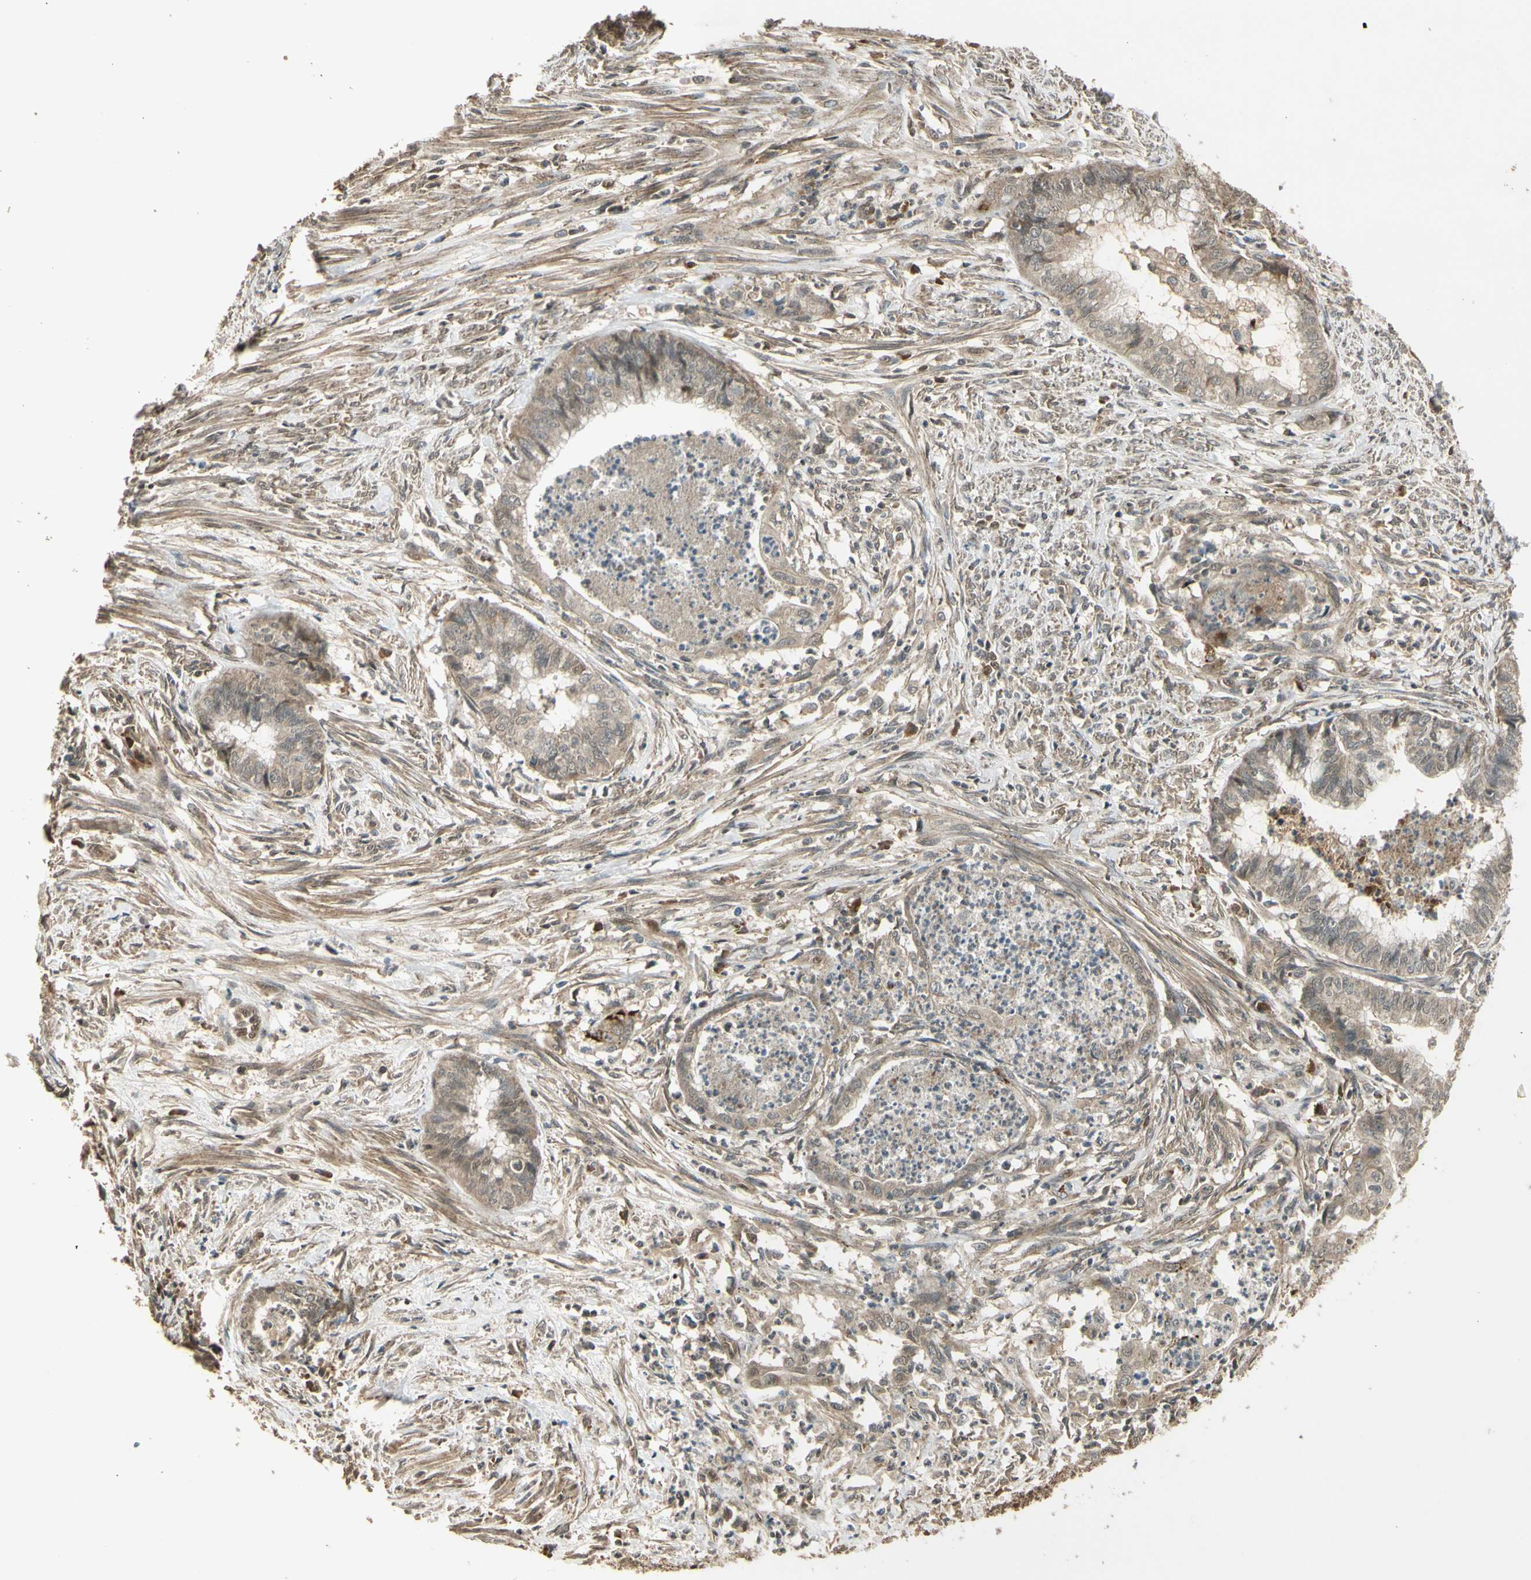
{"staining": {"intensity": "weak", "quantity": "25%-75%", "location": "cytoplasmic/membranous"}, "tissue": "endometrial cancer", "cell_type": "Tumor cells", "image_type": "cancer", "snomed": [{"axis": "morphology", "description": "Necrosis, NOS"}, {"axis": "morphology", "description": "Adenocarcinoma, NOS"}, {"axis": "topography", "description": "Endometrium"}], "caption": "Endometrial cancer (adenocarcinoma) stained with DAB (3,3'-diaminobenzidine) immunohistochemistry exhibits low levels of weak cytoplasmic/membranous staining in about 25%-75% of tumor cells.", "gene": "GMEB2", "patient": {"sex": "female", "age": 79}}